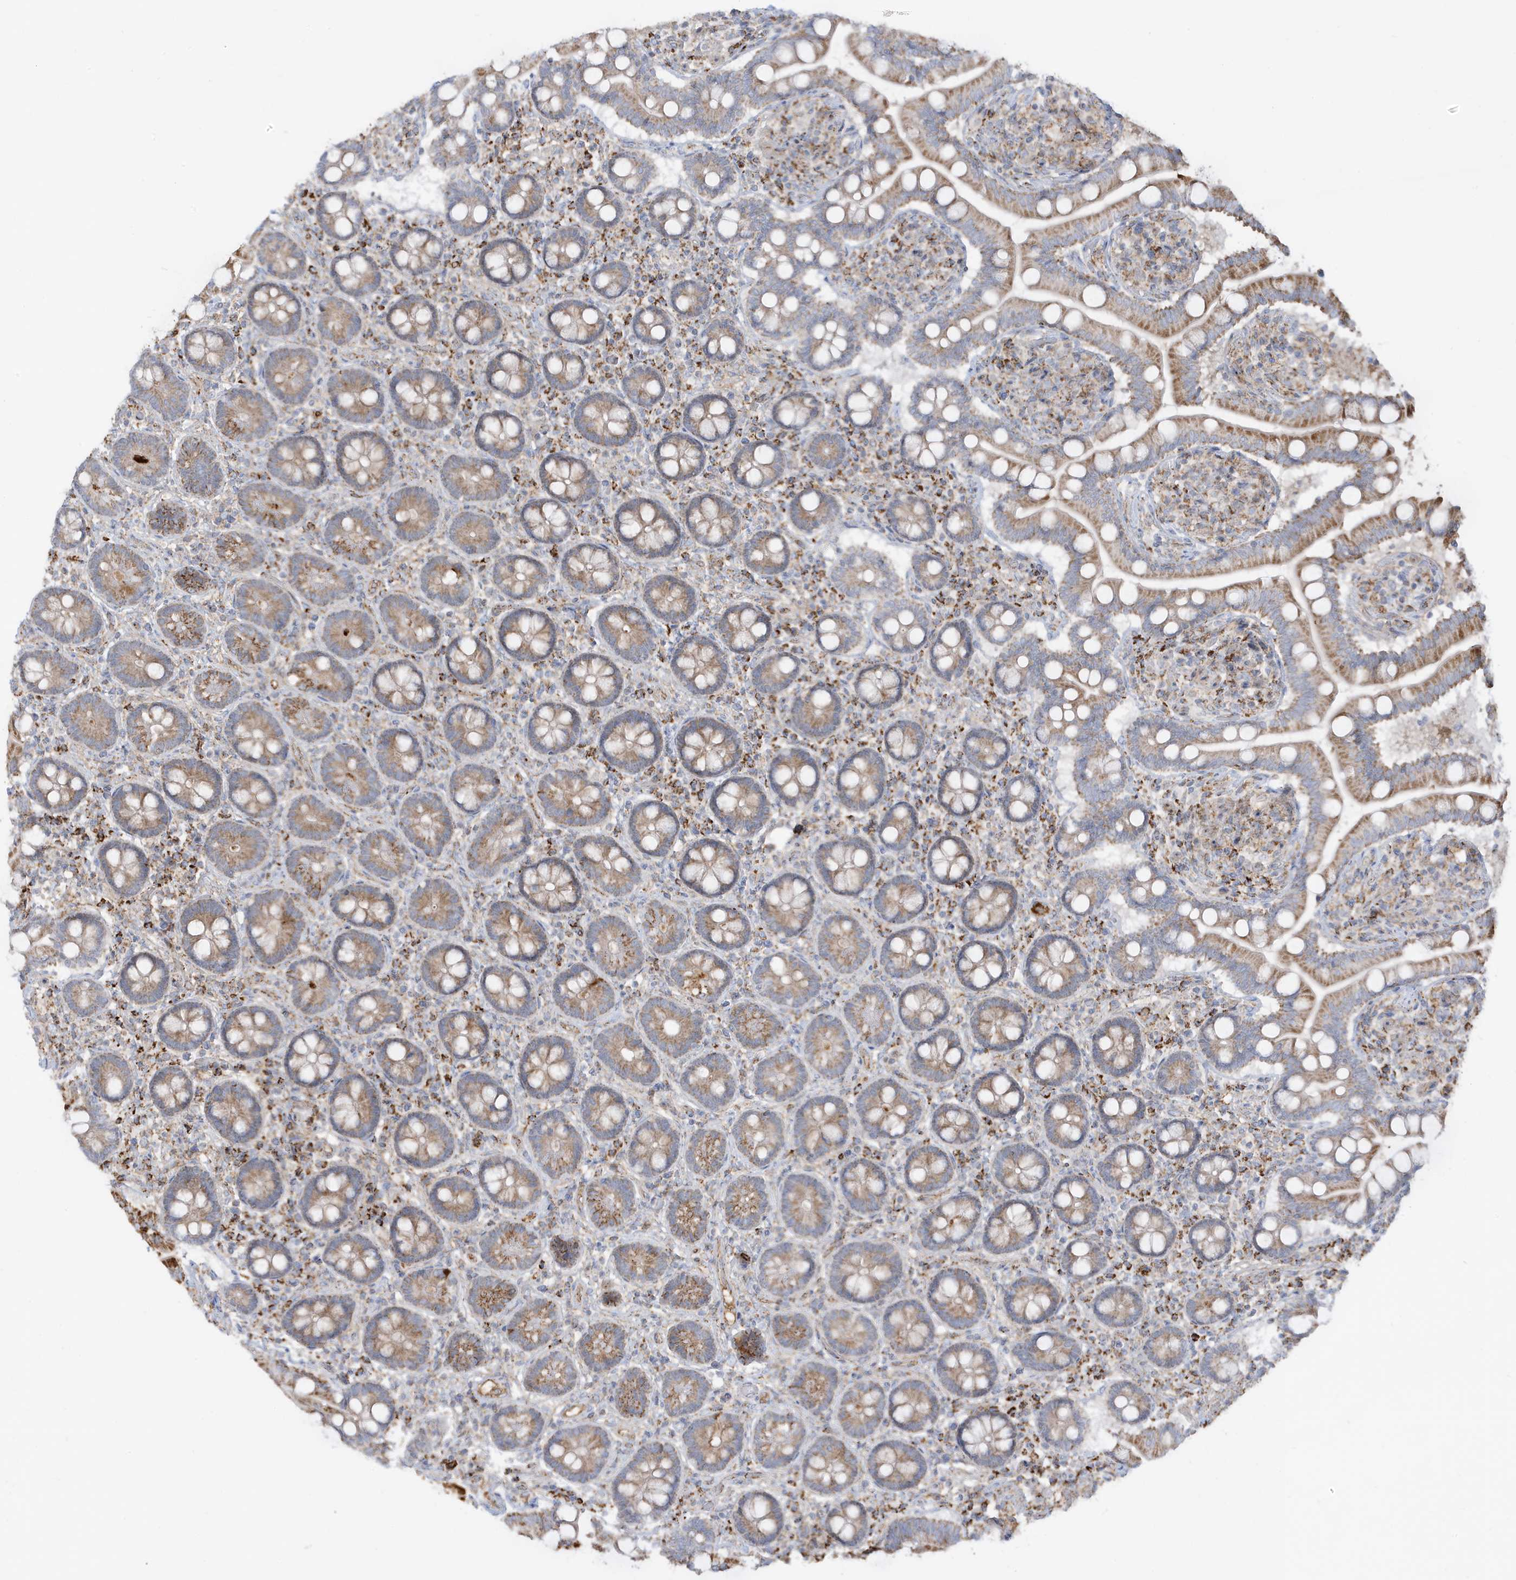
{"staining": {"intensity": "moderate", "quantity": "25%-75%", "location": "cytoplasmic/membranous"}, "tissue": "small intestine", "cell_type": "Glandular cells", "image_type": "normal", "snomed": [{"axis": "morphology", "description": "Normal tissue, NOS"}, {"axis": "topography", "description": "Small intestine"}], "caption": "A high-resolution micrograph shows immunohistochemistry staining of benign small intestine, which displays moderate cytoplasmic/membranous expression in approximately 25%-75% of glandular cells.", "gene": "IFT57", "patient": {"sex": "female", "age": 64}}